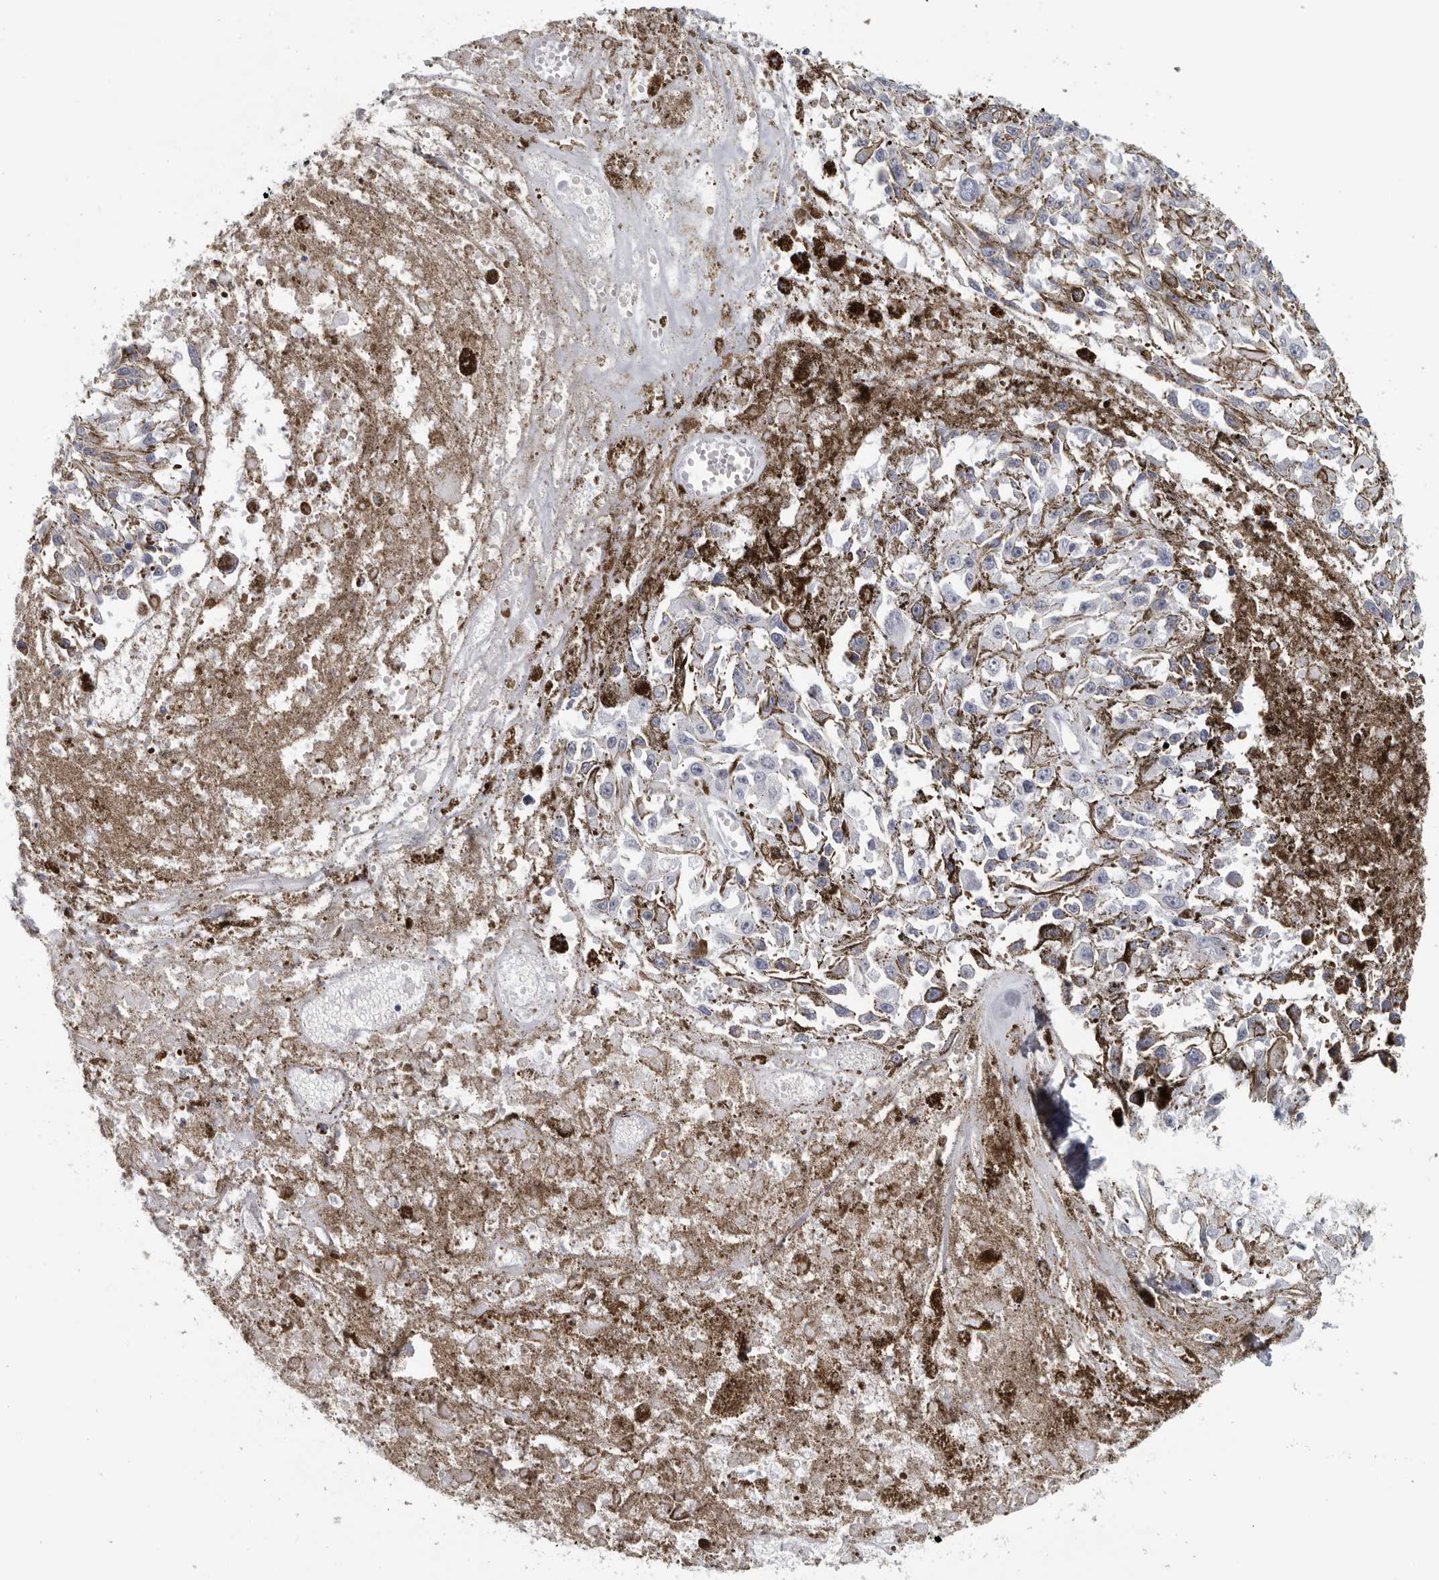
{"staining": {"intensity": "negative", "quantity": "none", "location": "none"}, "tissue": "melanoma", "cell_type": "Tumor cells", "image_type": "cancer", "snomed": [{"axis": "morphology", "description": "Malignant melanoma, Metastatic site"}, {"axis": "topography", "description": "Lymph node"}], "caption": "A high-resolution histopathology image shows immunohistochemistry (IHC) staining of malignant melanoma (metastatic site), which shows no significant staining in tumor cells.", "gene": "OPLAH", "patient": {"sex": "male", "age": 59}}